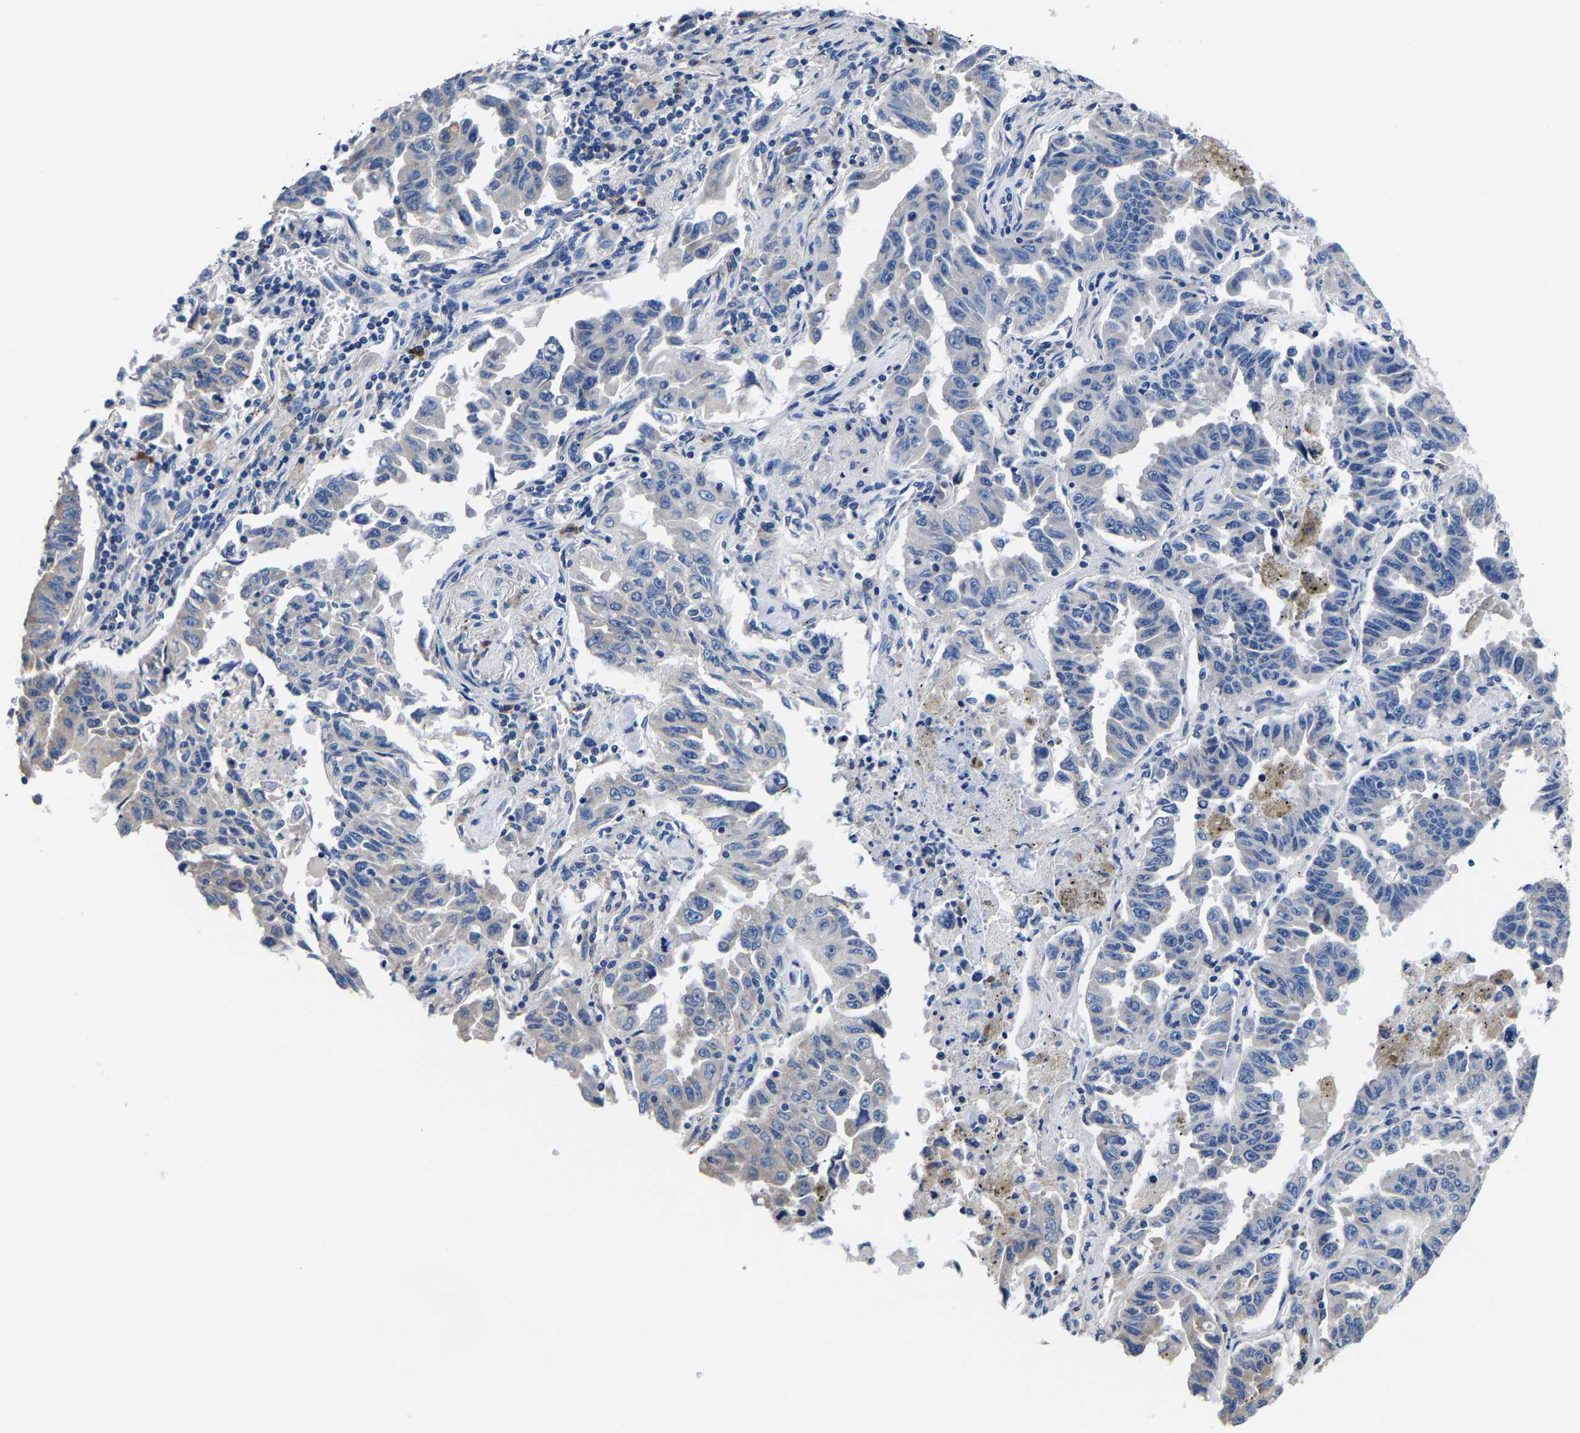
{"staining": {"intensity": "negative", "quantity": "none", "location": "none"}, "tissue": "lung cancer", "cell_type": "Tumor cells", "image_type": "cancer", "snomed": [{"axis": "morphology", "description": "Adenocarcinoma, NOS"}, {"axis": "topography", "description": "Lung"}], "caption": "Immunohistochemical staining of lung adenocarcinoma shows no significant staining in tumor cells.", "gene": "SRPK2", "patient": {"sex": "female", "age": 51}}